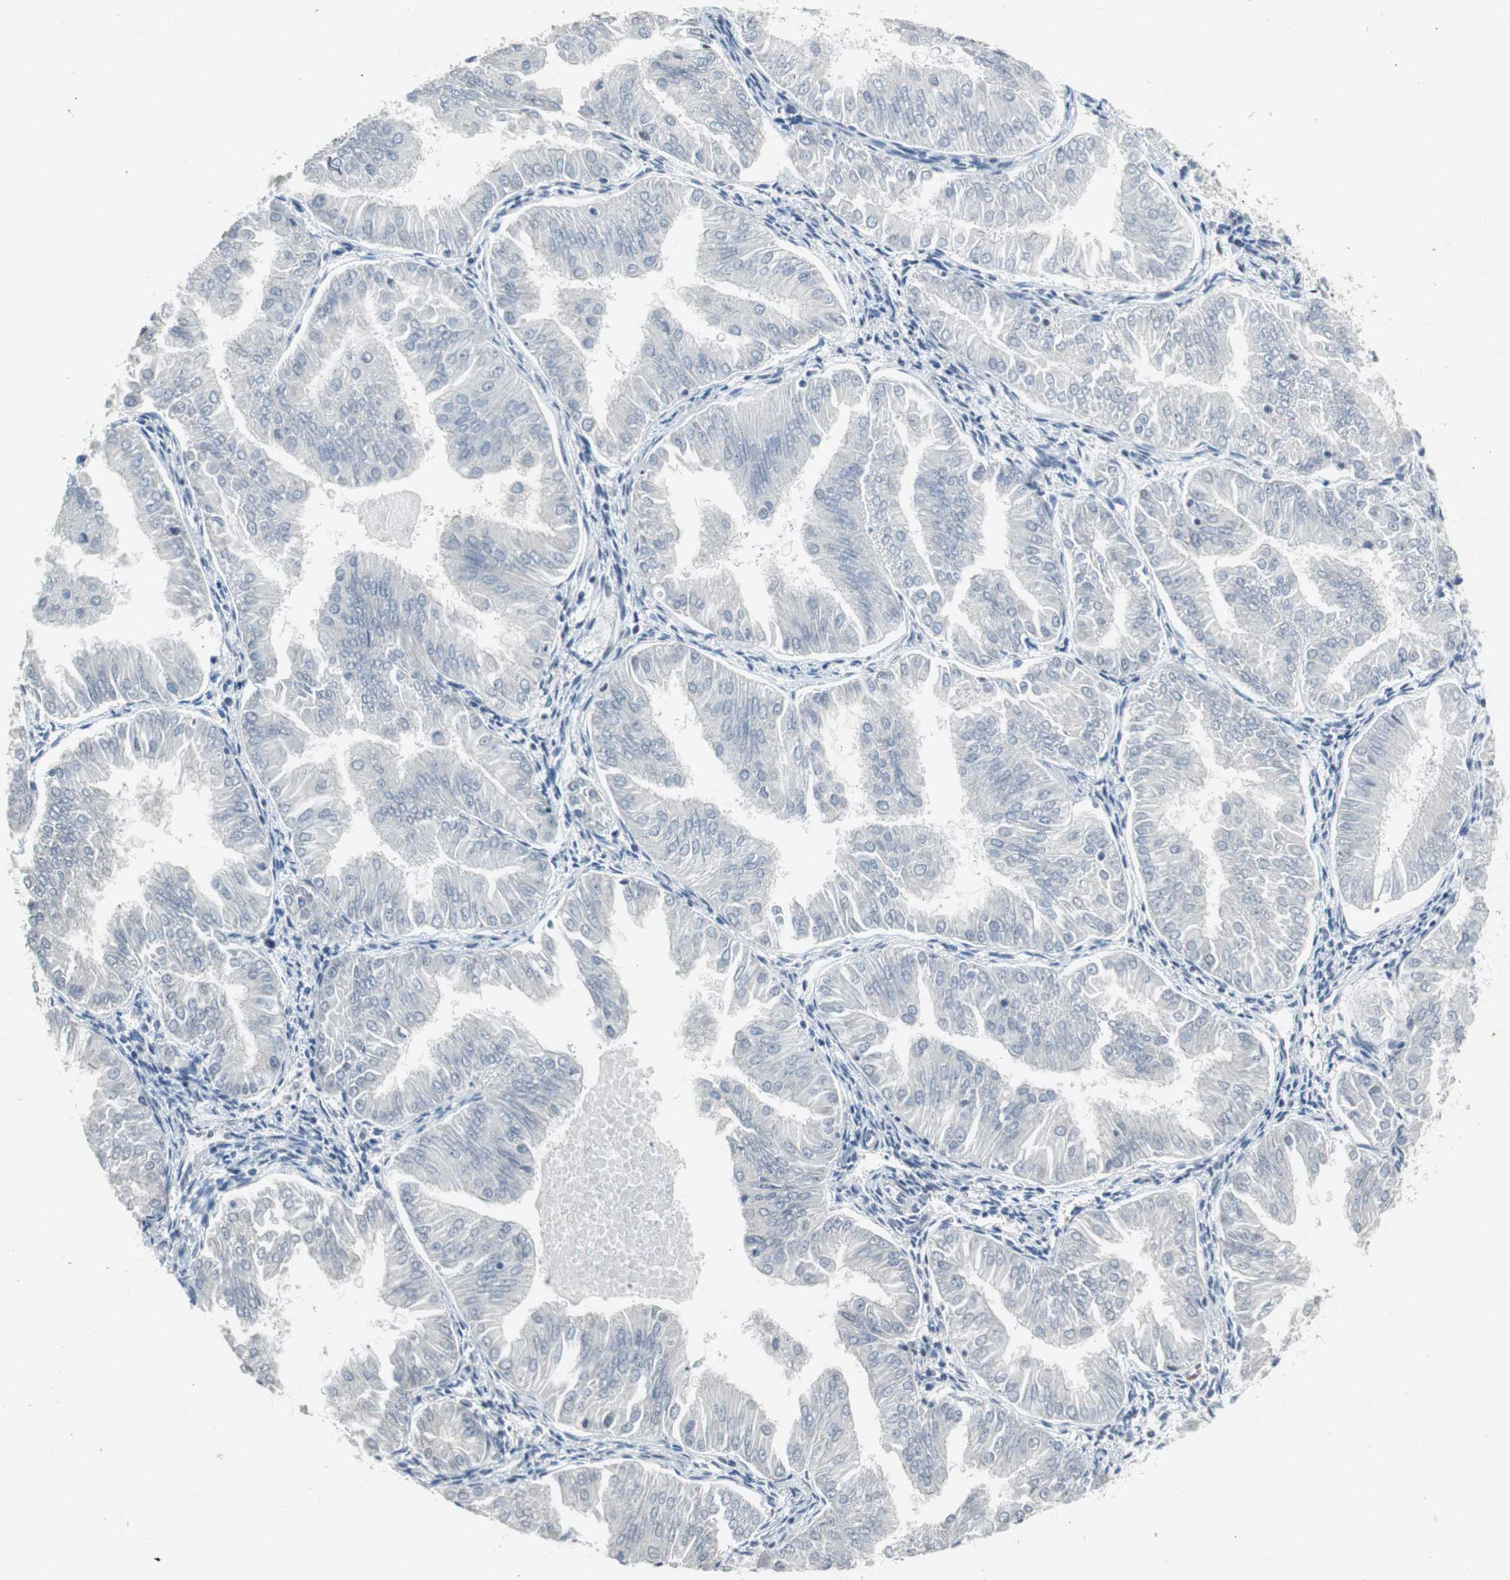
{"staining": {"intensity": "negative", "quantity": "none", "location": "none"}, "tissue": "endometrial cancer", "cell_type": "Tumor cells", "image_type": "cancer", "snomed": [{"axis": "morphology", "description": "Adenocarcinoma, NOS"}, {"axis": "topography", "description": "Endometrium"}], "caption": "Endometrial cancer (adenocarcinoma) stained for a protein using IHC exhibits no expression tumor cells.", "gene": "GSDMD", "patient": {"sex": "female", "age": 53}}